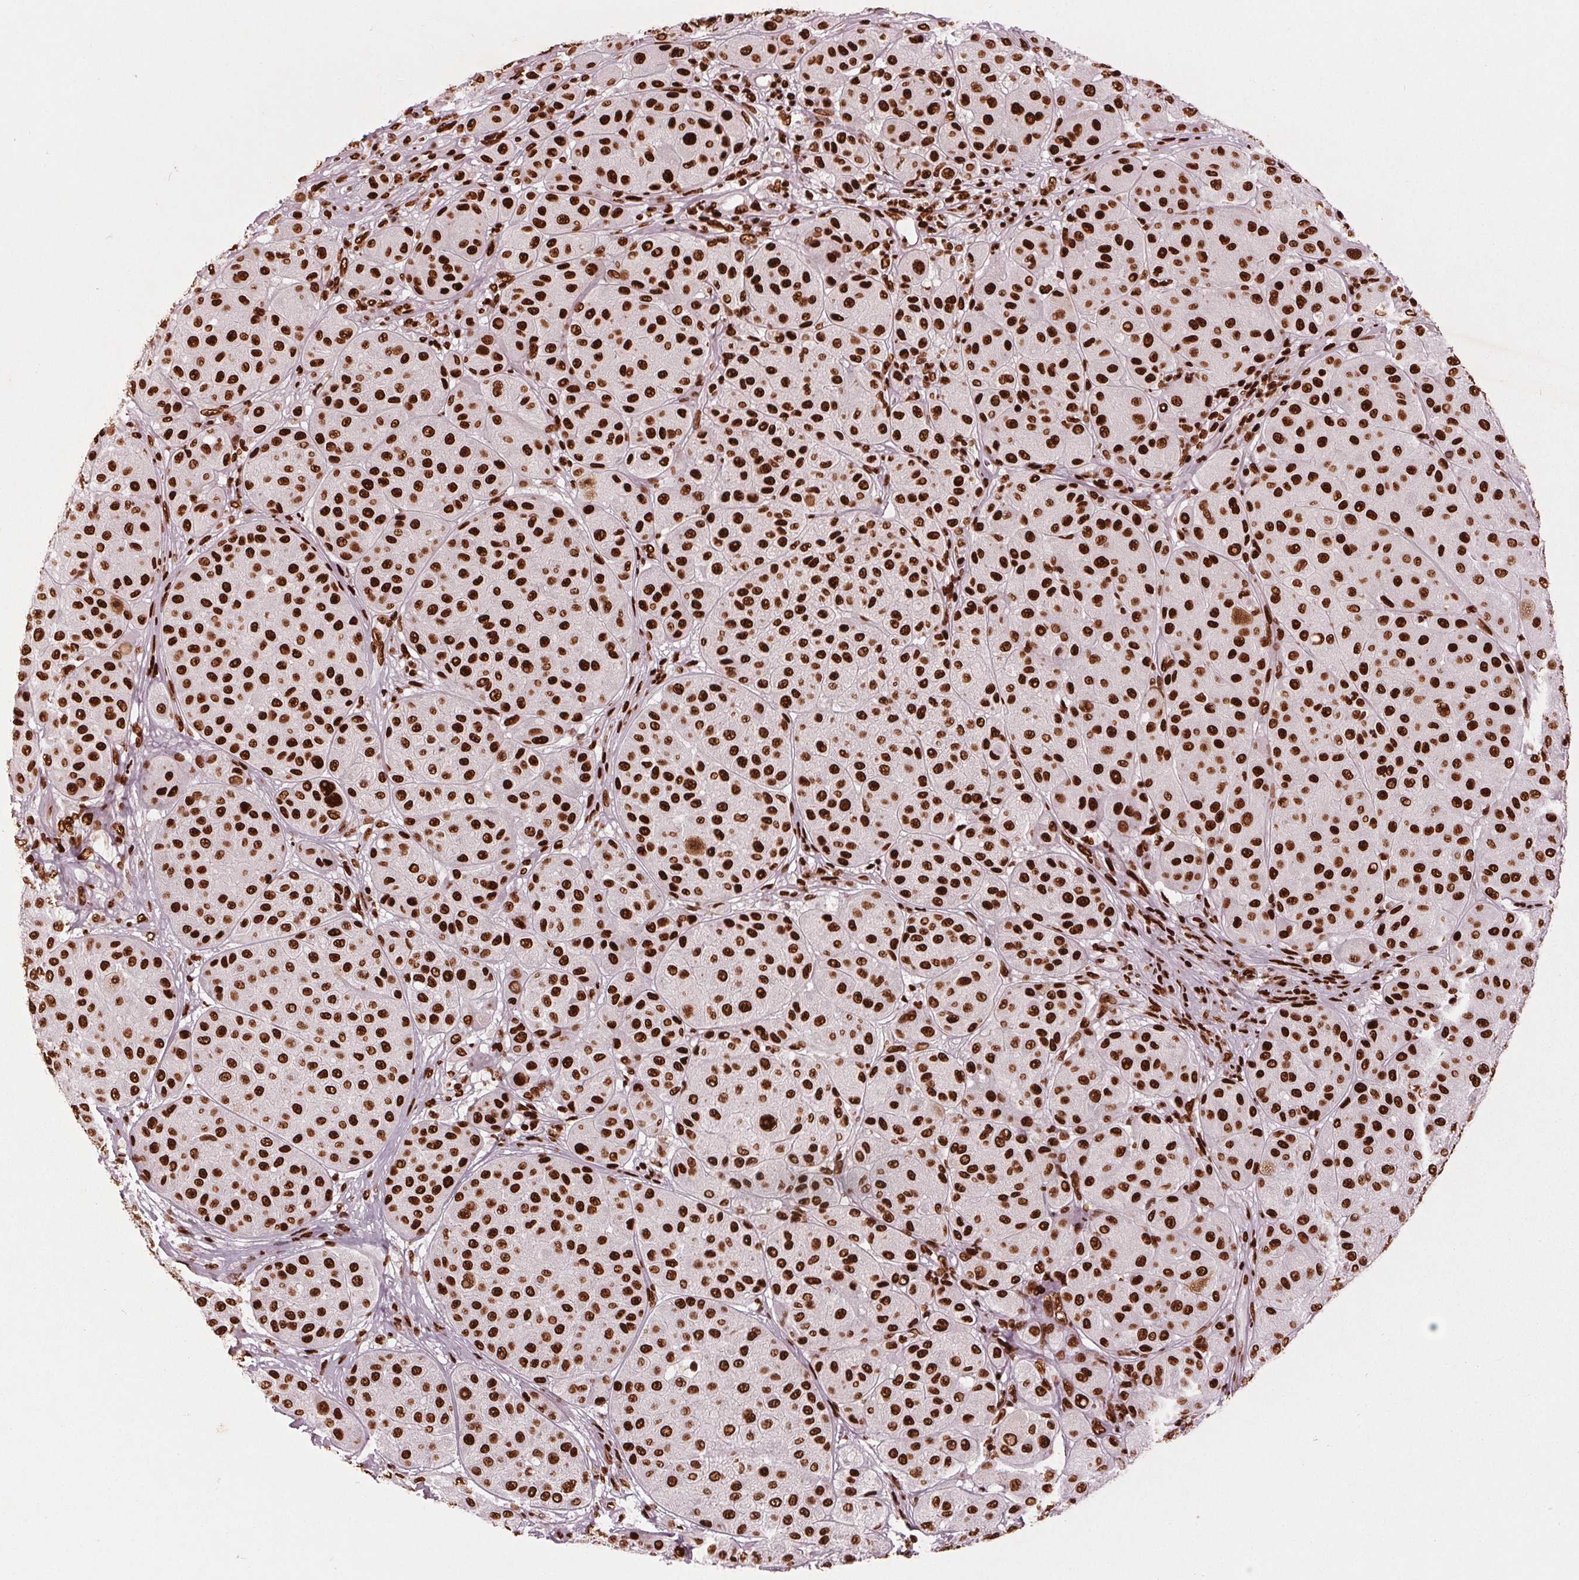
{"staining": {"intensity": "strong", "quantity": ">75%", "location": "nuclear"}, "tissue": "melanoma", "cell_type": "Tumor cells", "image_type": "cancer", "snomed": [{"axis": "morphology", "description": "Malignant melanoma, Metastatic site"}, {"axis": "topography", "description": "Smooth muscle"}], "caption": "Protein expression analysis of human melanoma reveals strong nuclear positivity in approximately >75% of tumor cells.", "gene": "BRD4", "patient": {"sex": "male", "age": 41}}